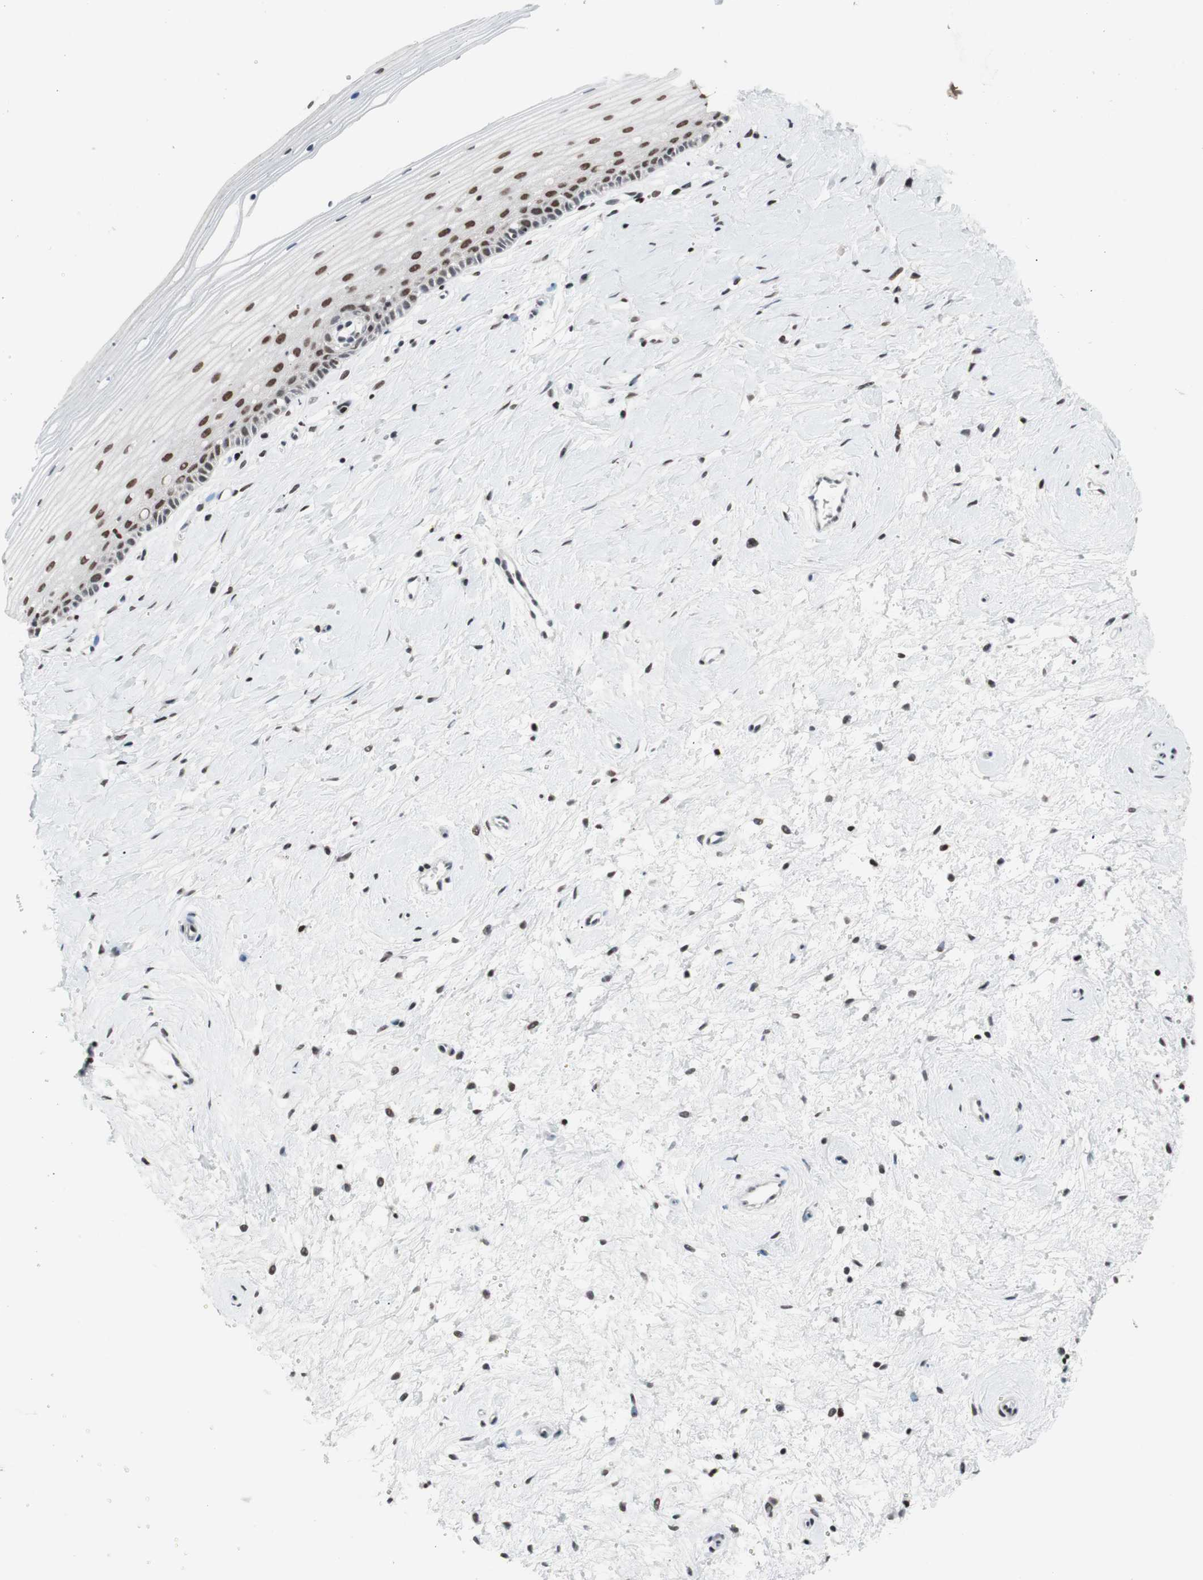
{"staining": {"intensity": "strong", "quantity": ">75%", "location": "nuclear"}, "tissue": "cervix", "cell_type": "Glandular cells", "image_type": "normal", "snomed": [{"axis": "morphology", "description": "Normal tissue, NOS"}, {"axis": "topography", "description": "Cervix"}], "caption": "Protein staining displays strong nuclear staining in approximately >75% of glandular cells in benign cervix.", "gene": "ARID1A", "patient": {"sex": "female", "age": 39}}